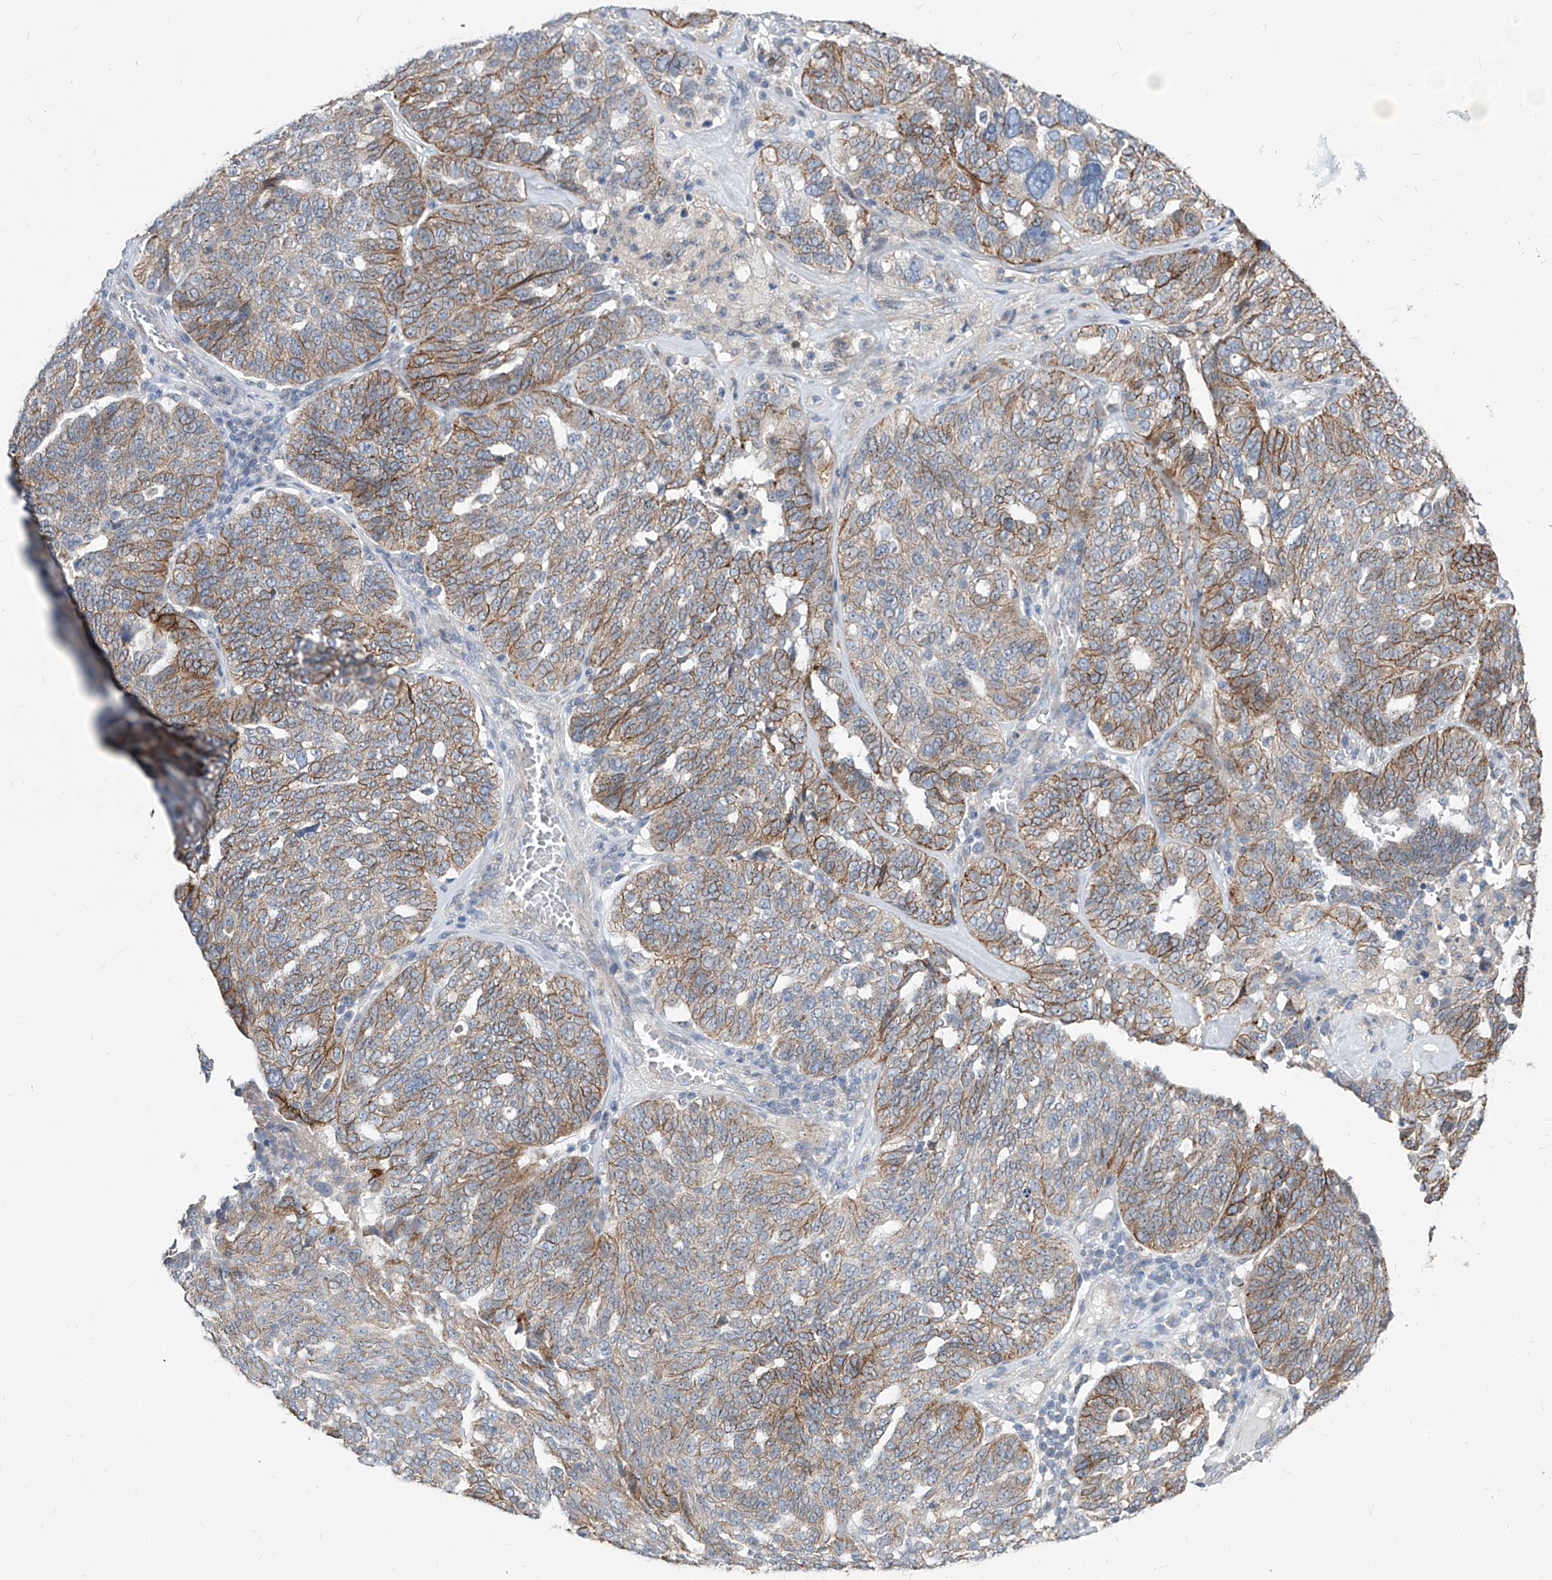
{"staining": {"intensity": "moderate", "quantity": ">75%", "location": "cytoplasmic/membranous"}, "tissue": "ovarian cancer", "cell_type": "Tumor cells", "image_type": "cancer", "snomed": [{"axis": "morphology", "description": "Cystadenocarcinoma, serous, NOS"}, {"axis": "topography", "description": "Soft tissue"}, {"axis": "topography", "description": "Ovary"}], "caption": "Ovarian cancer stained with a brown dye shows moderate cytoplasmic/membranous positive staining in approximately >75% of tumor cells.", "gene": "AGPS", "patient": {"sex": "female", "age": 57}}